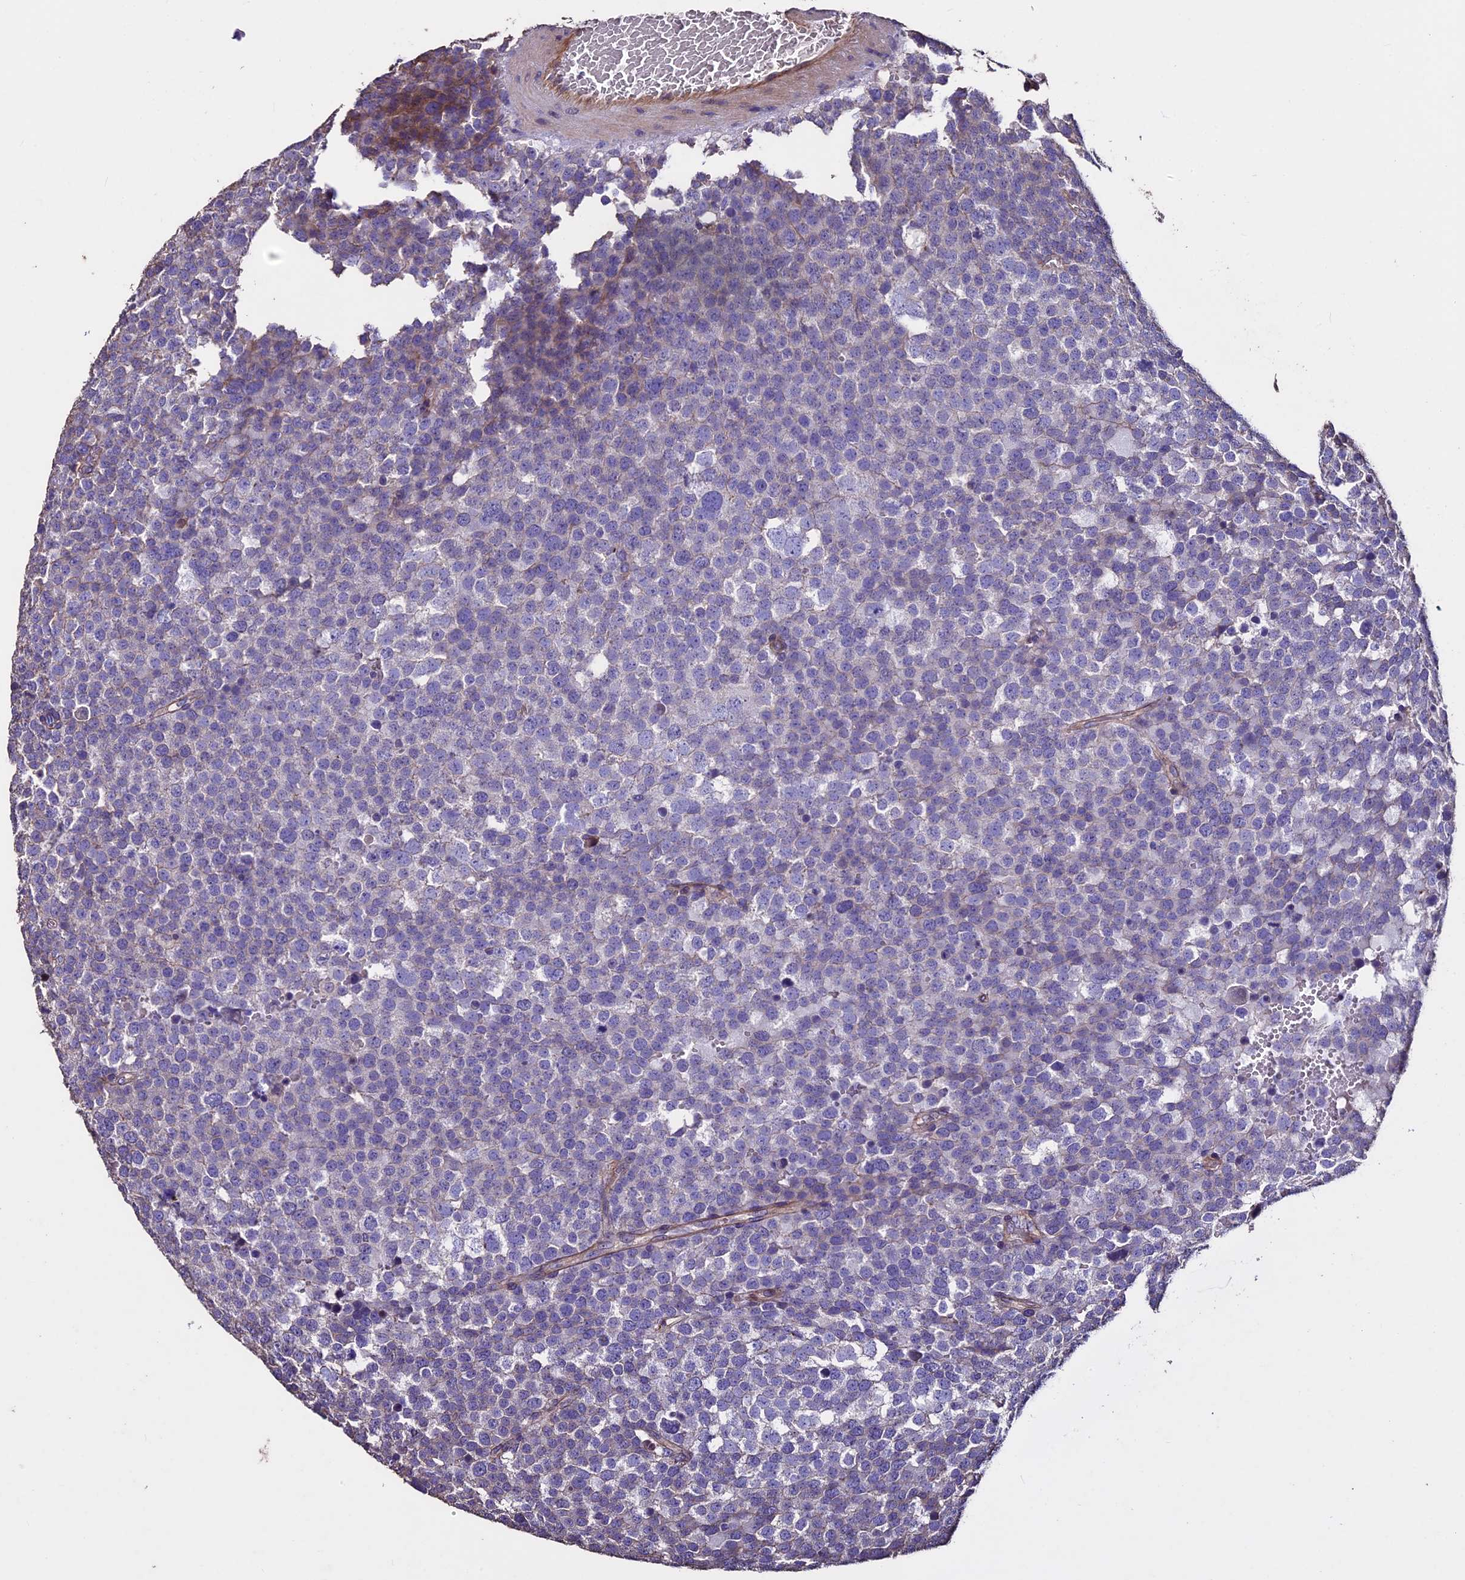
{"staining": {"intensity": "weak", "quantity": "<25%", "location": "cytoplasmic/membranous"}, "tissue": "testis cancer", "cell_type": "Tumor cells", "image_type": "cancer", "snomed": [{"axis": "morphology", "description": "Seminoma, NOS"}, {"axis": "topography", "description": "Testis"}], "caption": "Tumor cells show no significant protein positivity in testis cancer.", "gene": "USB1", "patient": {"sex": "male", "age": 71}}